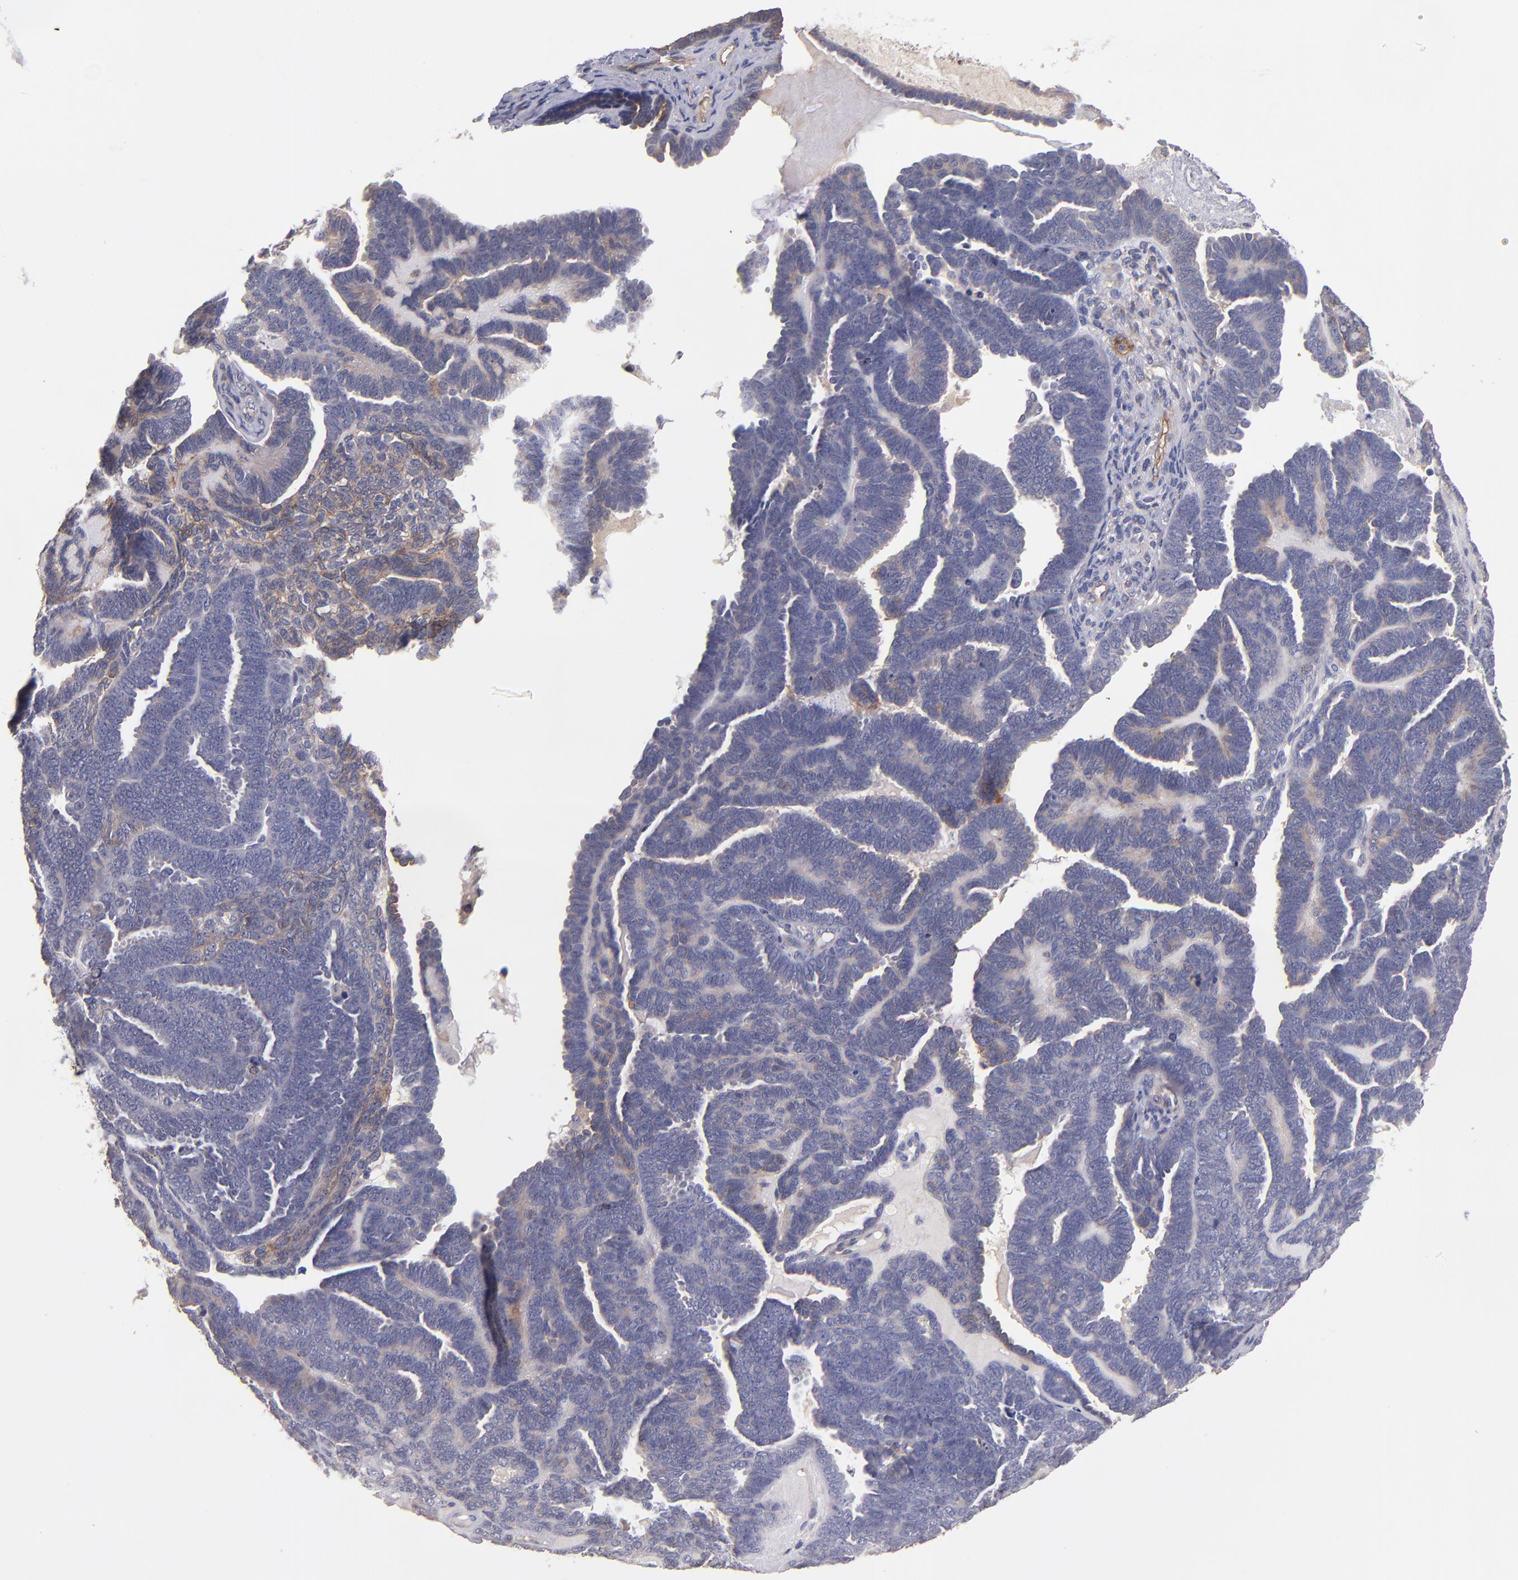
{"staining": {"intensity": "weak", "quantity": "<25%", "location": "cytoplasmic/membranous"}, "tissue": "endometrial cancer", "cell_type": "Tumor cells", "image_type": "cancer", "snomed": [{"axis": "morphology", "description": "Neoplasm, malignant, NOS"}, {"axis": "topography", "description": "Endometrium"}], "caption": "Tumor cells are negative for protein expression in human endometrial cancer (malignant neoplasm). Nuclei are stained in blue.", "gene": "PLSCR4", "patient": {"sex": "female", "age": 74}}